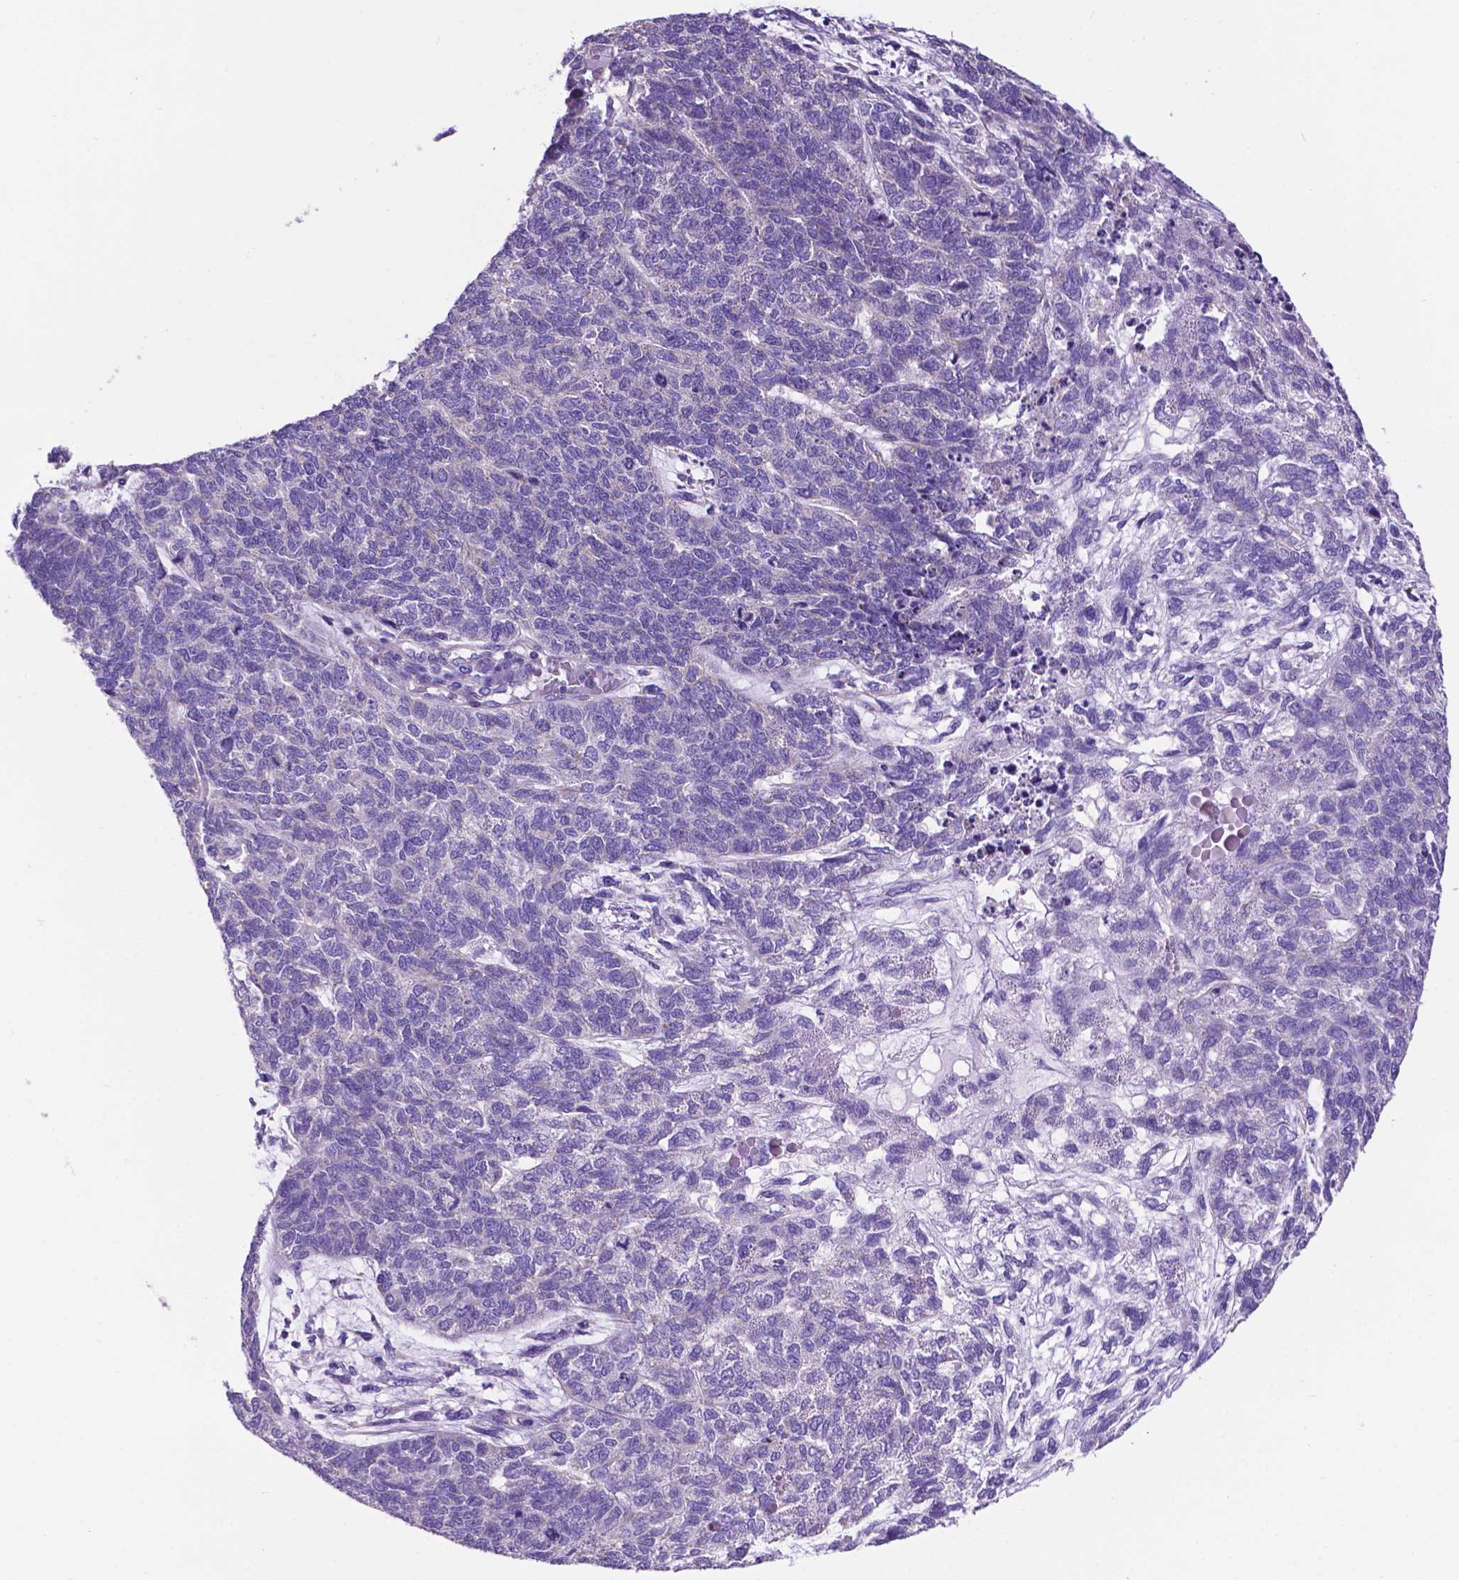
{"staining": {"intensity": "negative", "quantity": "none", "location": "none"}, "tissue": "cervical cancer", "cell_type": "Tumor cells", "image_type": "cancer", "snomed": [{"axis": "morphology", "description": "Squamous cell carcinoma, NOS"}, {"axis": "topography", "description": "Cervix"}], "caption": "Immunohistochemical staining of human squamous cell carcinoma (cervical) reveals no significant positivity in tumor cells.", "gene": "TMEM121B", "patient": {"sex": "female", "age": 63}}